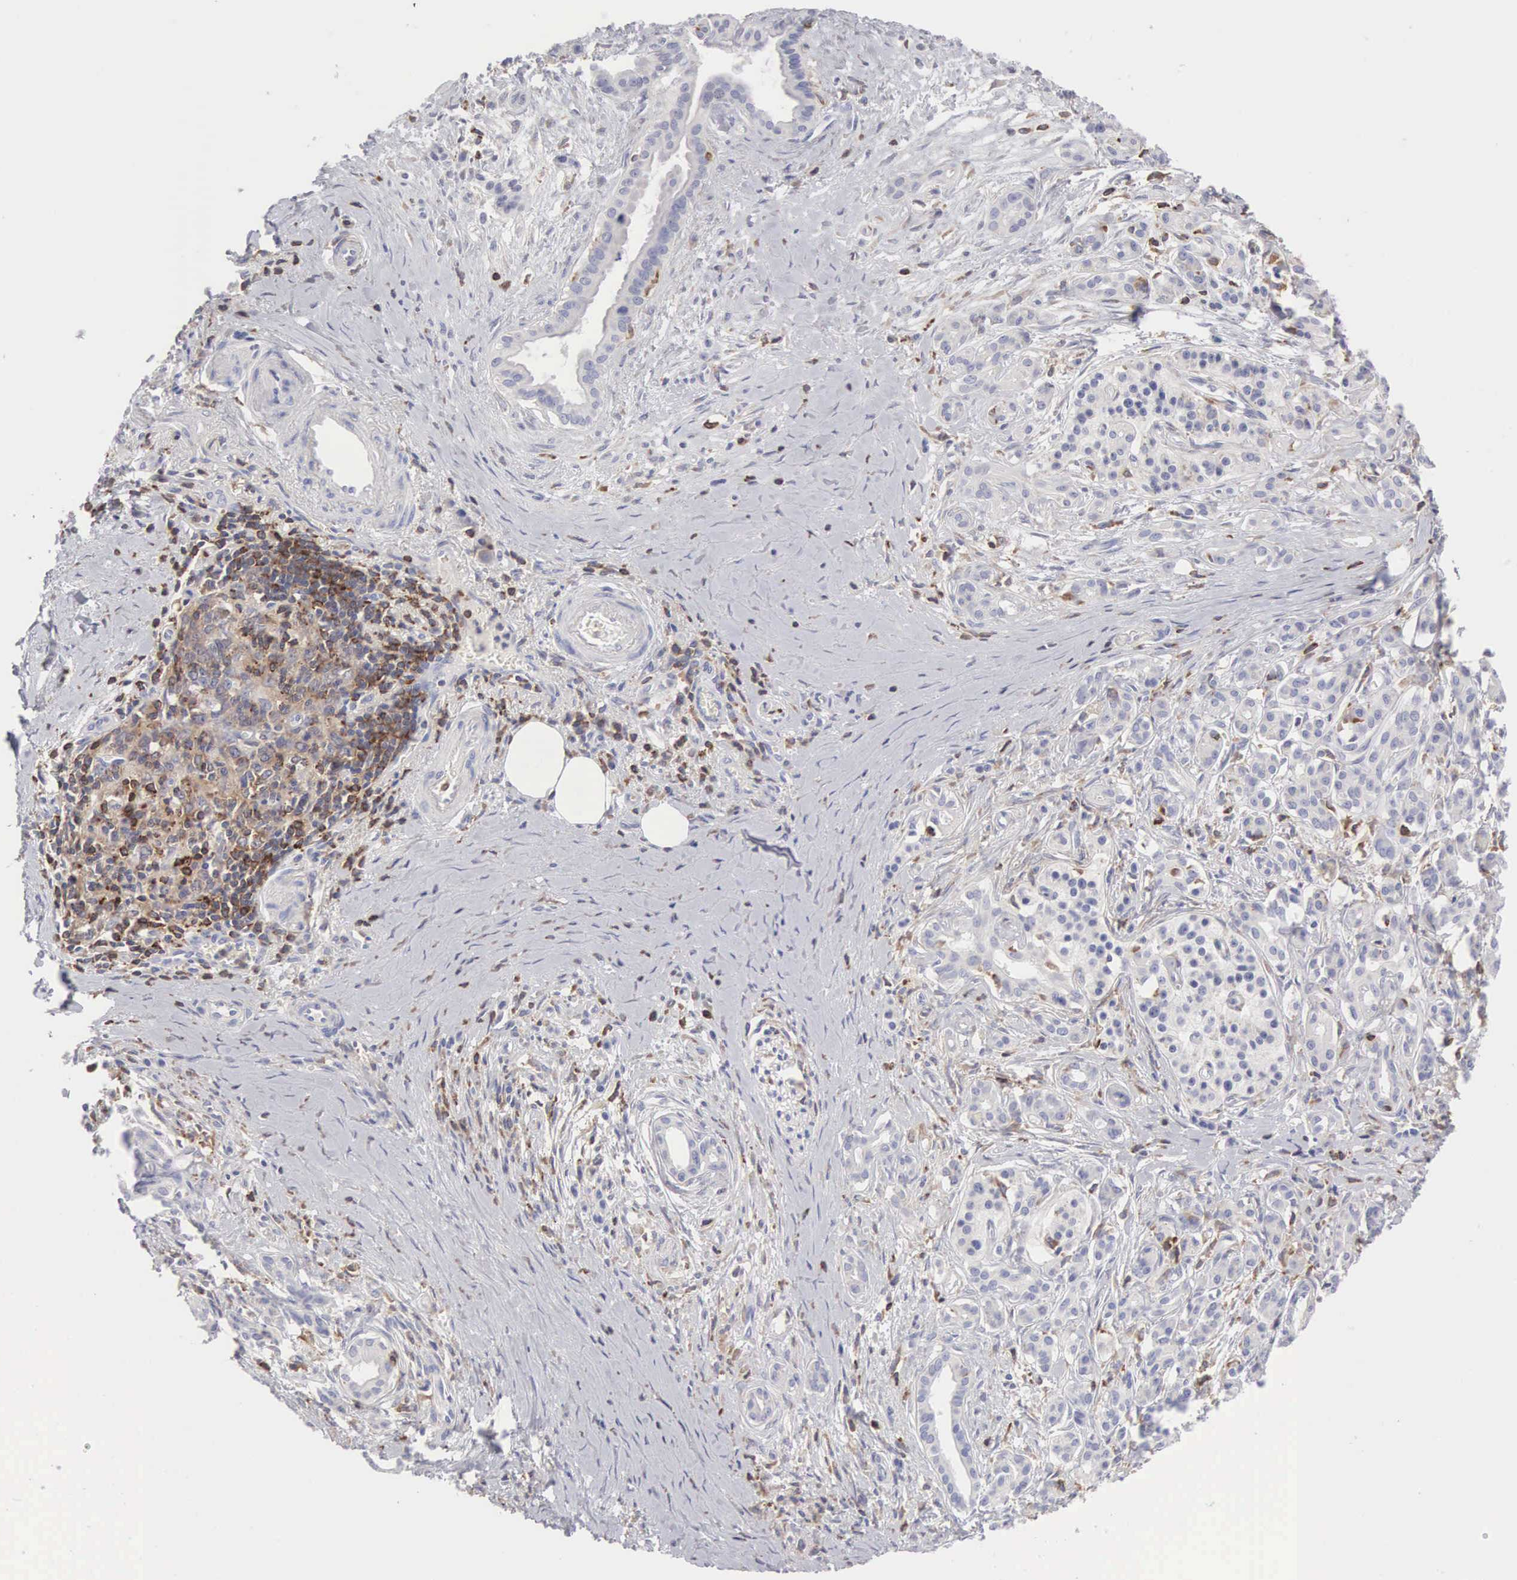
{"staining": {"intensity": "weak", "quantity": "<25%", "location": "cytoplasmic/membranous"}, "tissue": "pancreatic cancer", "cell_type": "Tumor cells", "image_type": "cancer", "snomed": [{"axis": "morphology", "description": "Adenocarcinoma, NOS"}, {"axis": "topography", "description": "Pancreas"}], "caption": "This is an IHC histopathology image of pancreatic adenocarcinoma. There is no expression in tumor cells.", "gene": "SH3BP1", "patient": {"sex": "male", "age": 59}}